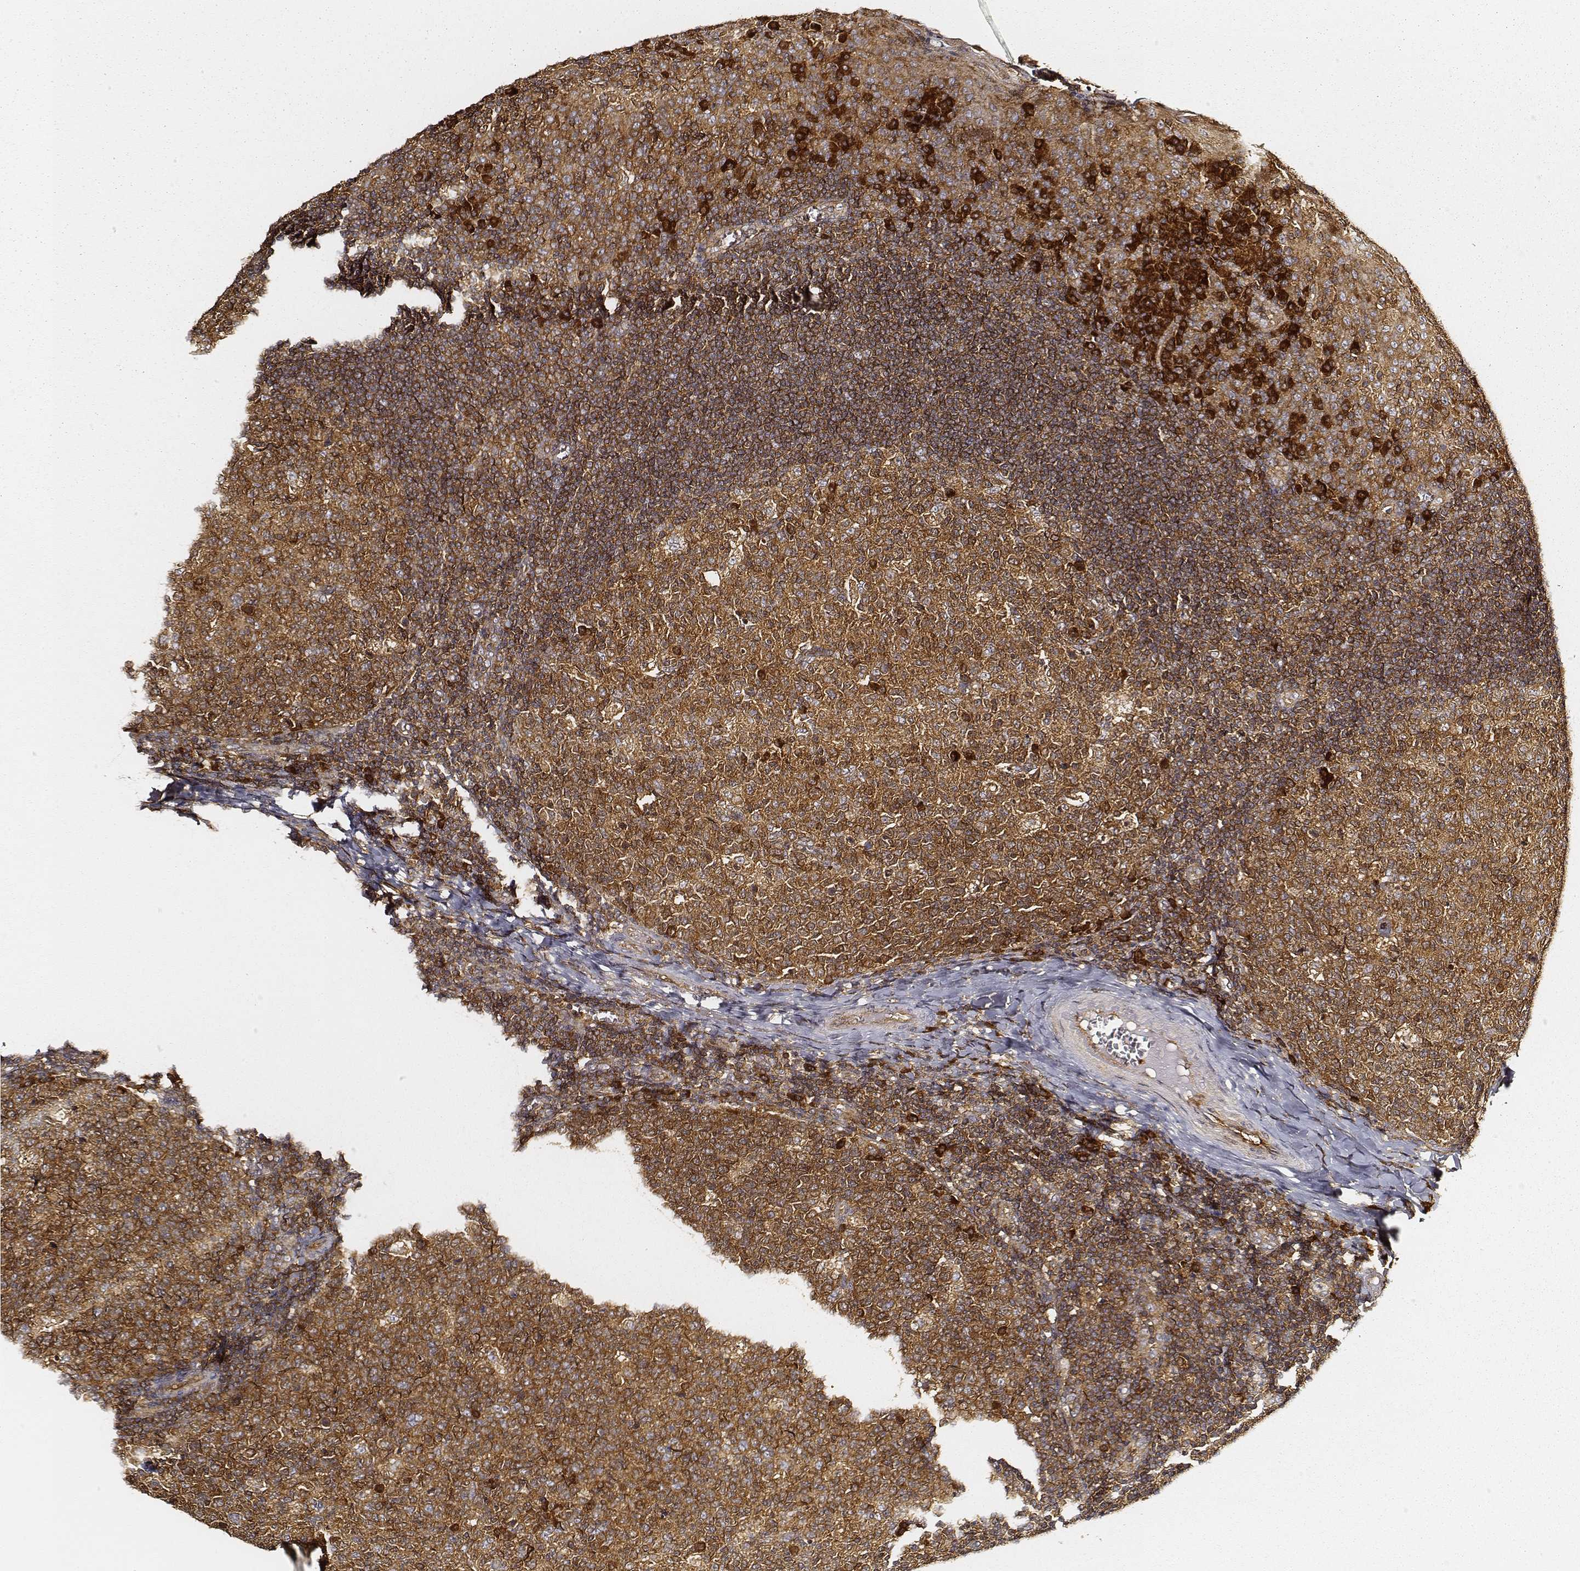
{"staining": {"intensity": "strong", "quantity": ">75%", "location": "cytoplasmic/membranous"}, "tissue": "tonsil", "cell_type": "Germinal center cells", "image_type": "normal", "snomed": [{"axis": "morphology", "description": "Normal tissue, NOS"}, {"axis": "topography", "description": "Tonsil"}], "caption": "Protein expression analysis of normal human tonsil reveals strong cytoplasmic/membranous expression in approximately >75% of germinal center cells.", "gene": "CARS1", "patient": {"sex": "female", "age": 13}}